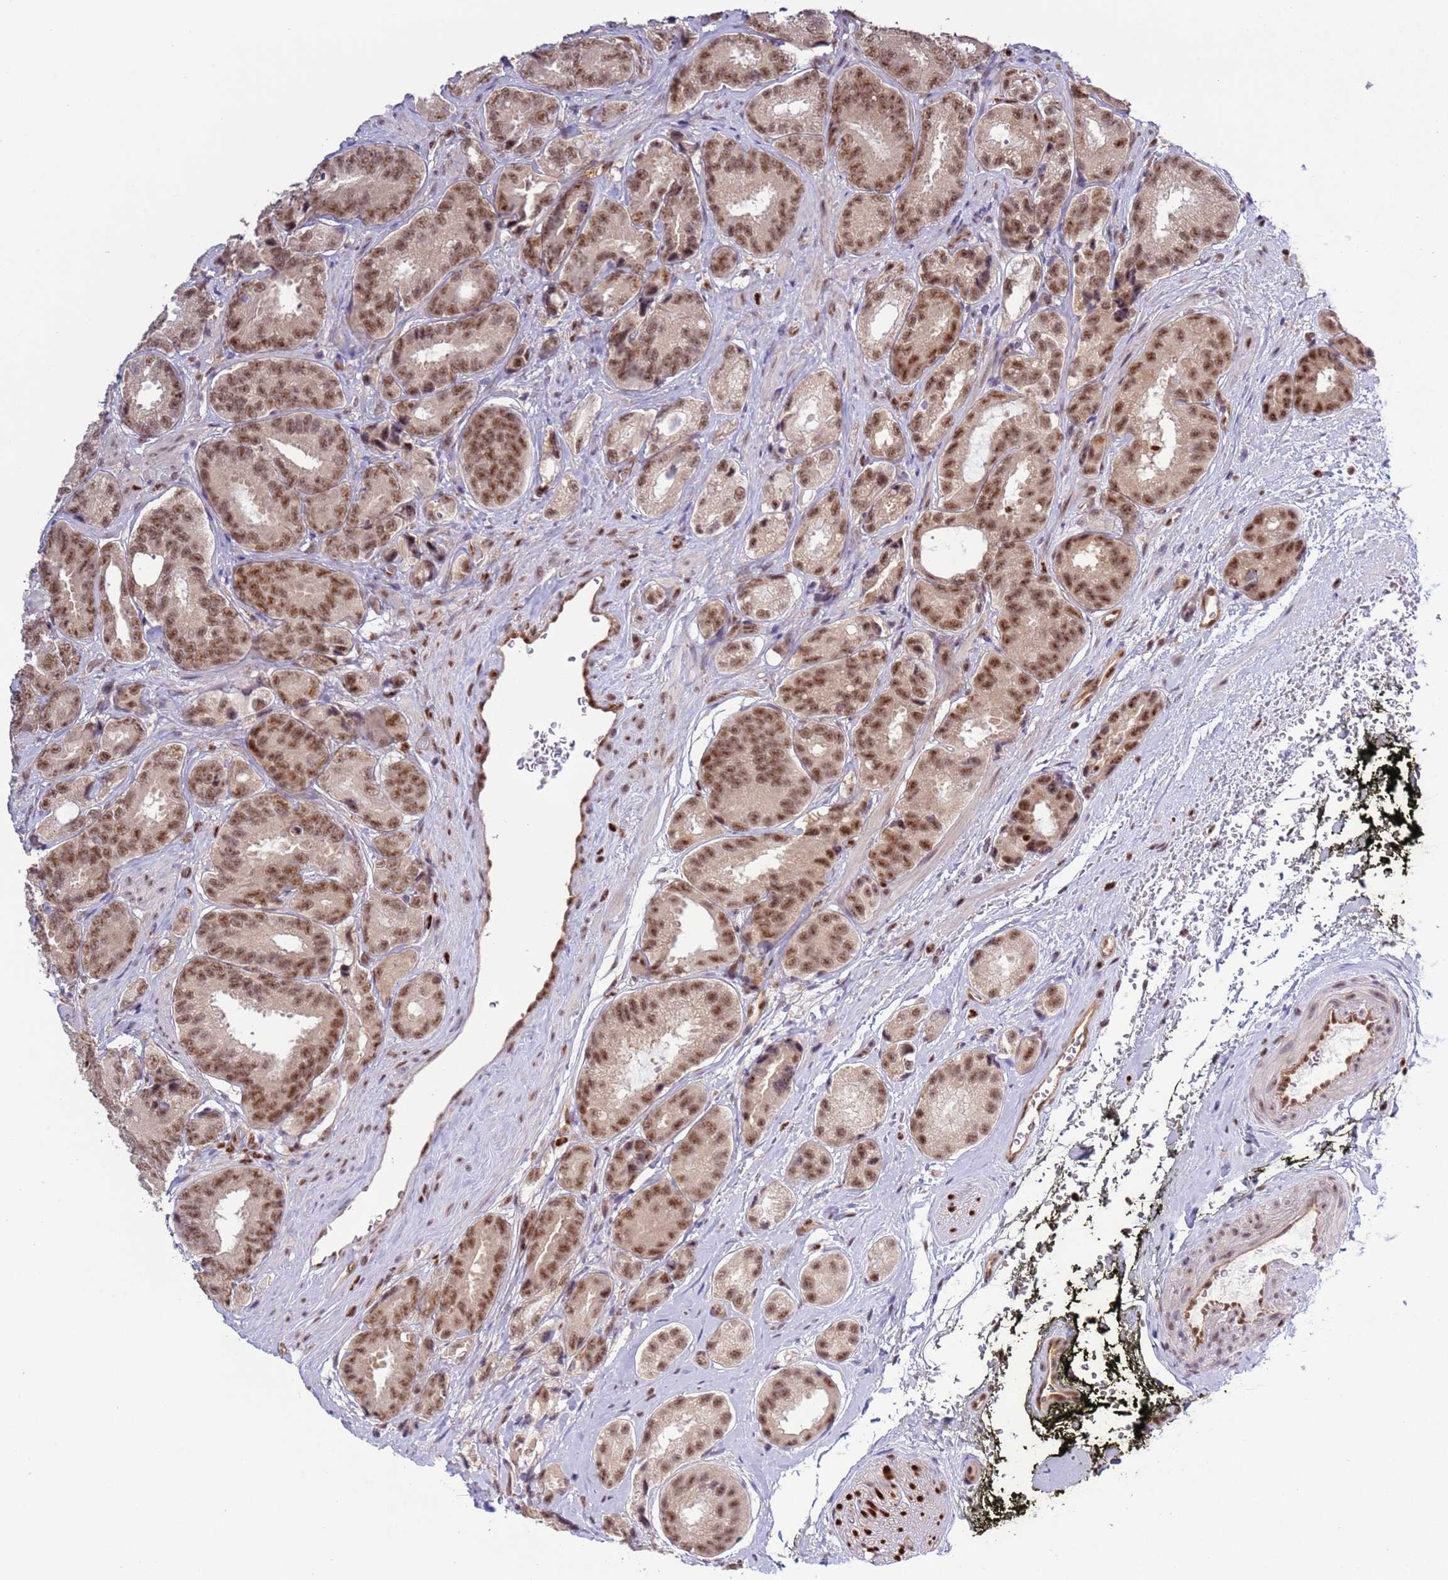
{"staining": {"intensity": "moderate", "quantity": ">75%", "location": "nuclear"}, "tissue": "prostate cancer", "cell_type": "Tumor cells", "image_type": "cancer", "snomed": [{"axis": "morphology", "description": "Adenocarcinoma, High grade"}, {"axis": "topography", "description": "Prostate"}], "caption": "Approximately >75% of tumor cells in adenocarcinoma (high-grade) (prostate) reveal moderate nuclear protein expression as visualized by brown immunohistochemical staining.", "gene": "PRPF6", "patient": {"sex": "male", "age": 71}}